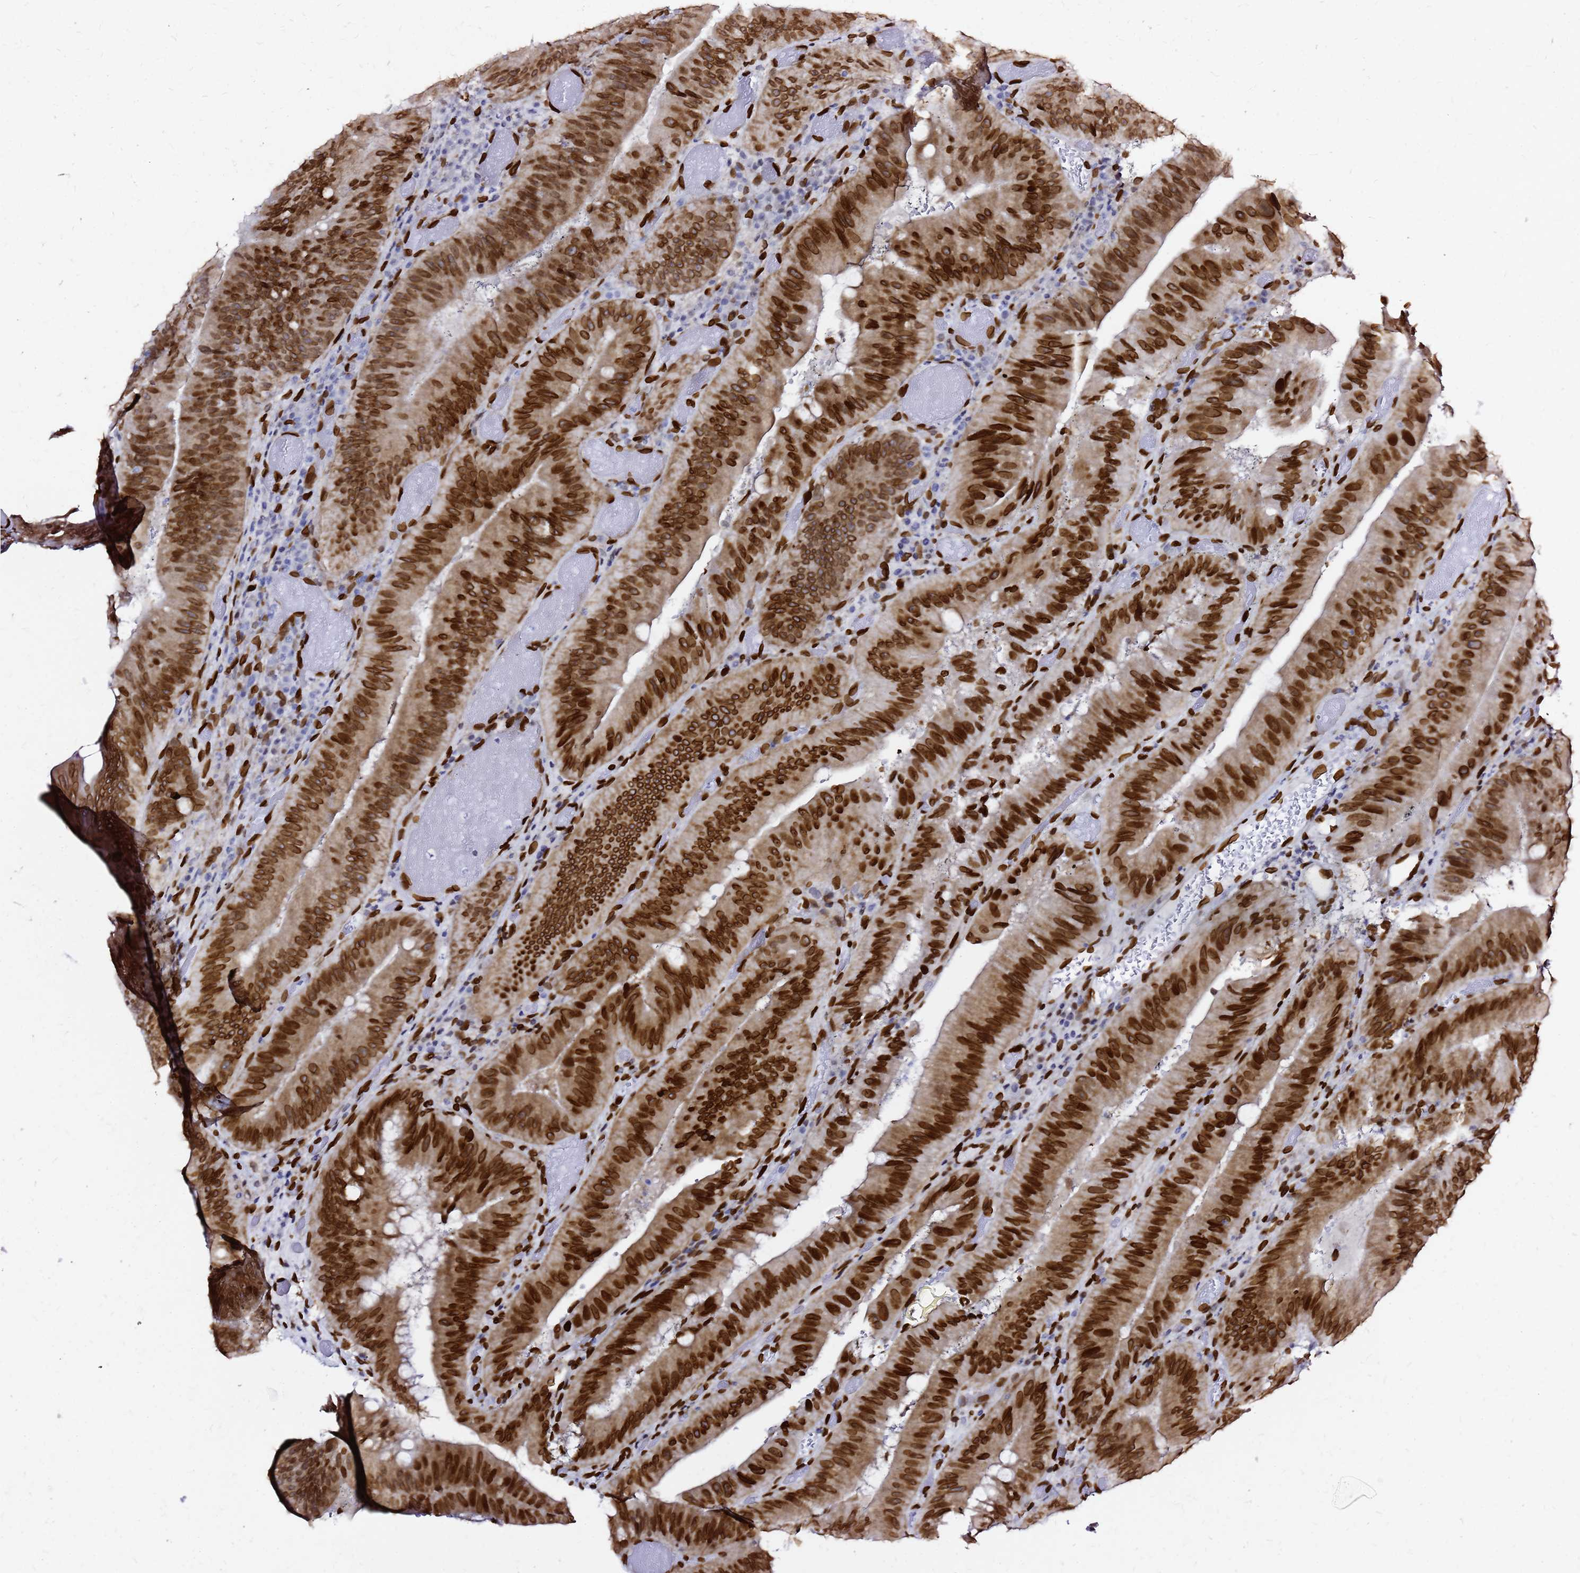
{"staining": {"intensity": "strong", "quantity": ">75%", "location": "cytoplasmic/membranous,nuclear"}, "tissue": "colorectal cancer", "cell_type": "Tumor cells", "image_type": "cancer", "snomed": [{"axis": "morphology", "description": "Adenocarcinoma, NOS"}, {"axis": "topography", "description": "Colon"}], "caption": "Strong cytoplasmic/membranous and nuclear positivity for a protein is seen in about >75% of tumor cells of colorectal cancer (adenocarcinoma) using immunohistochemistry.", "gene": "C6orf141", "patient": {"sex": "female", "age": 43}}